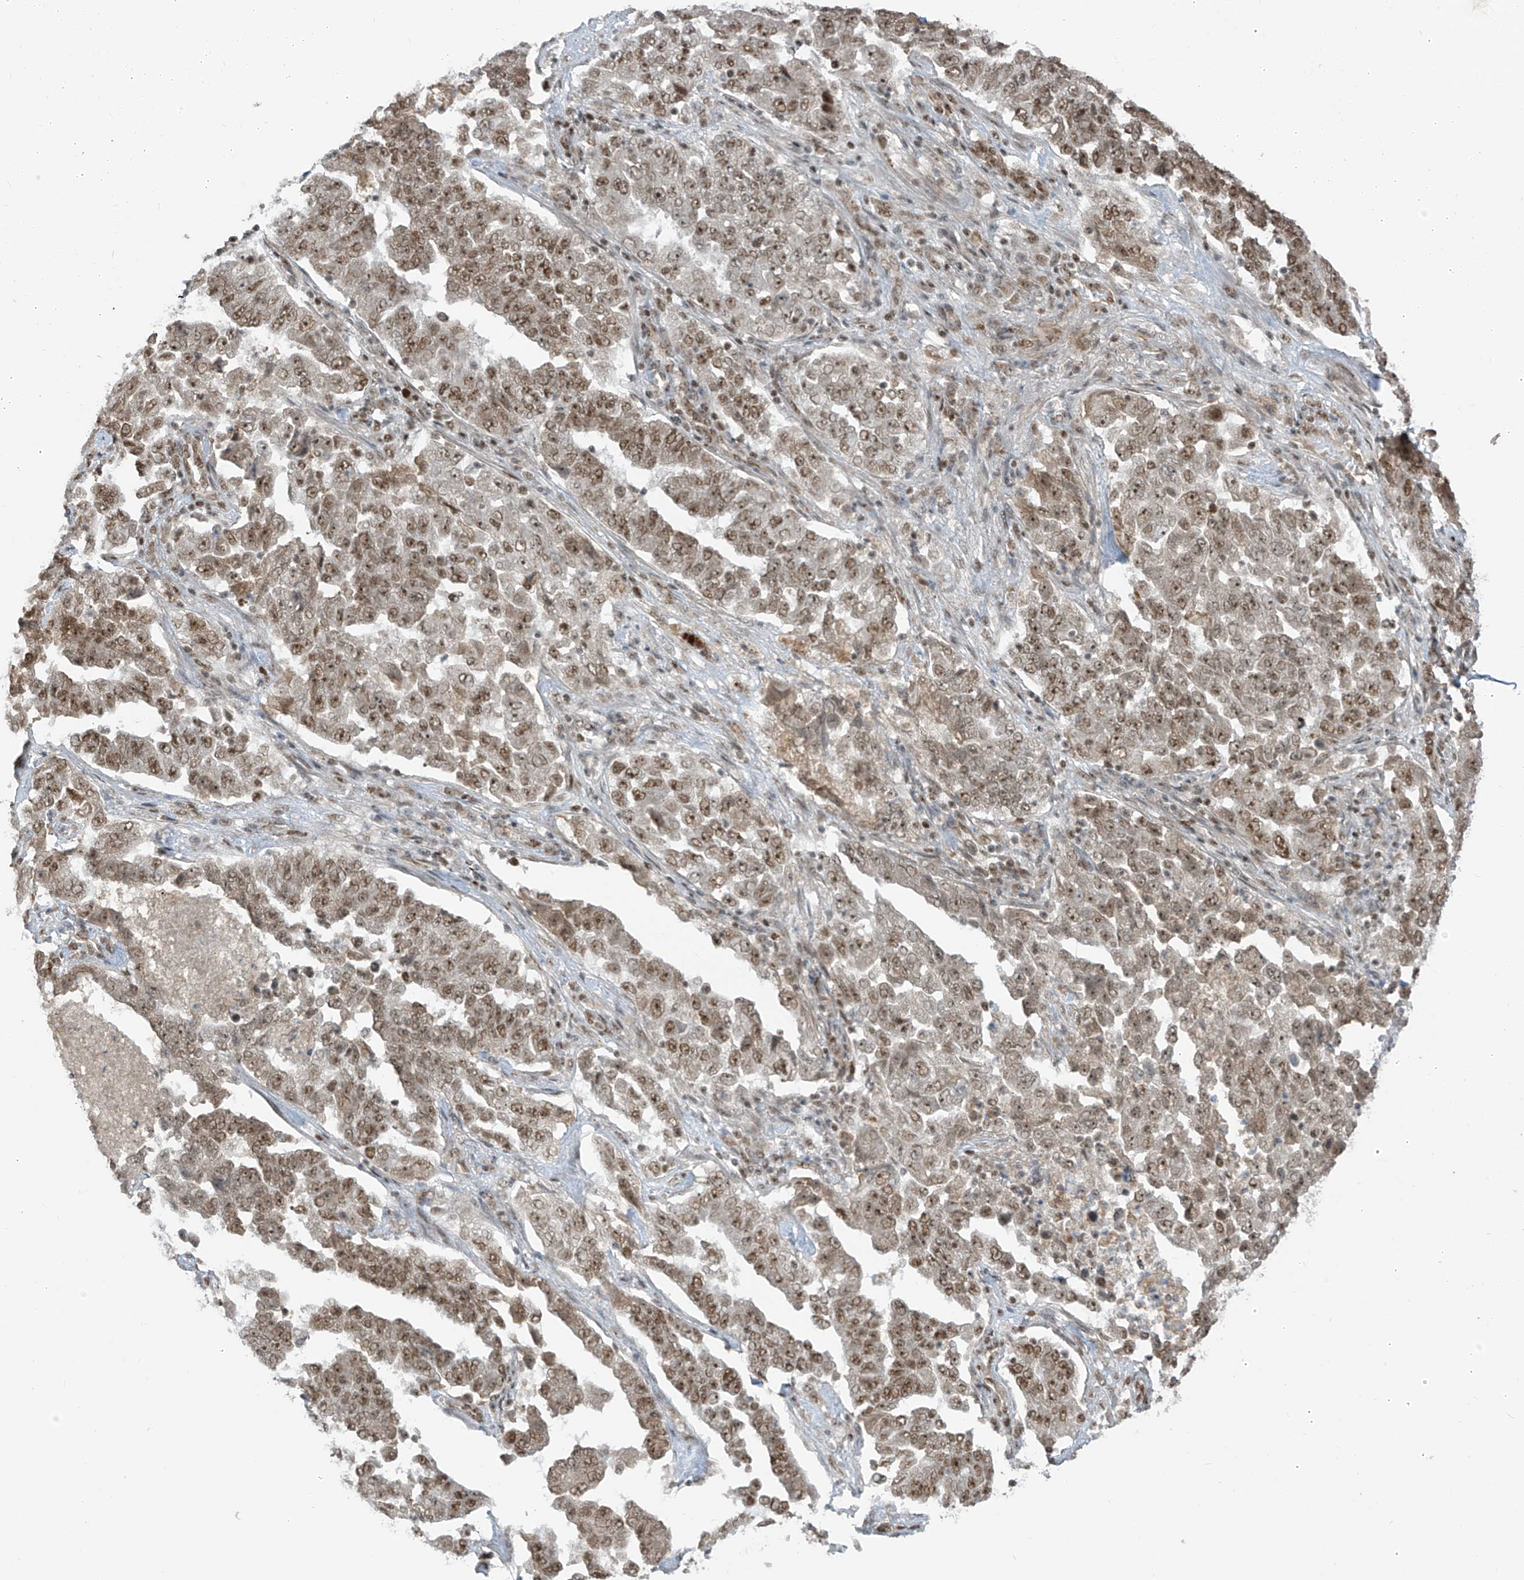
{"staining": {"intensity": "moderate", "quantity": ">75%", "location": "nuclear"}, "tissue": "lung cancer", "cell_type": "Tumor cells", "image_type": "cancer", "snomed": [{"axis": "morphology", "description": "Adenocarcinoma, NOS"}, {"axis": "topography", "description": "Lung"}], "caption": "Immunohistochemical staining of human lung adenocarcinoma exhibits medium levels of moderate nuclear protein expression in about >75% of tumor cells.", "gene": "ARHGEF3", "patient": {"sex": "female", "age": 51}}